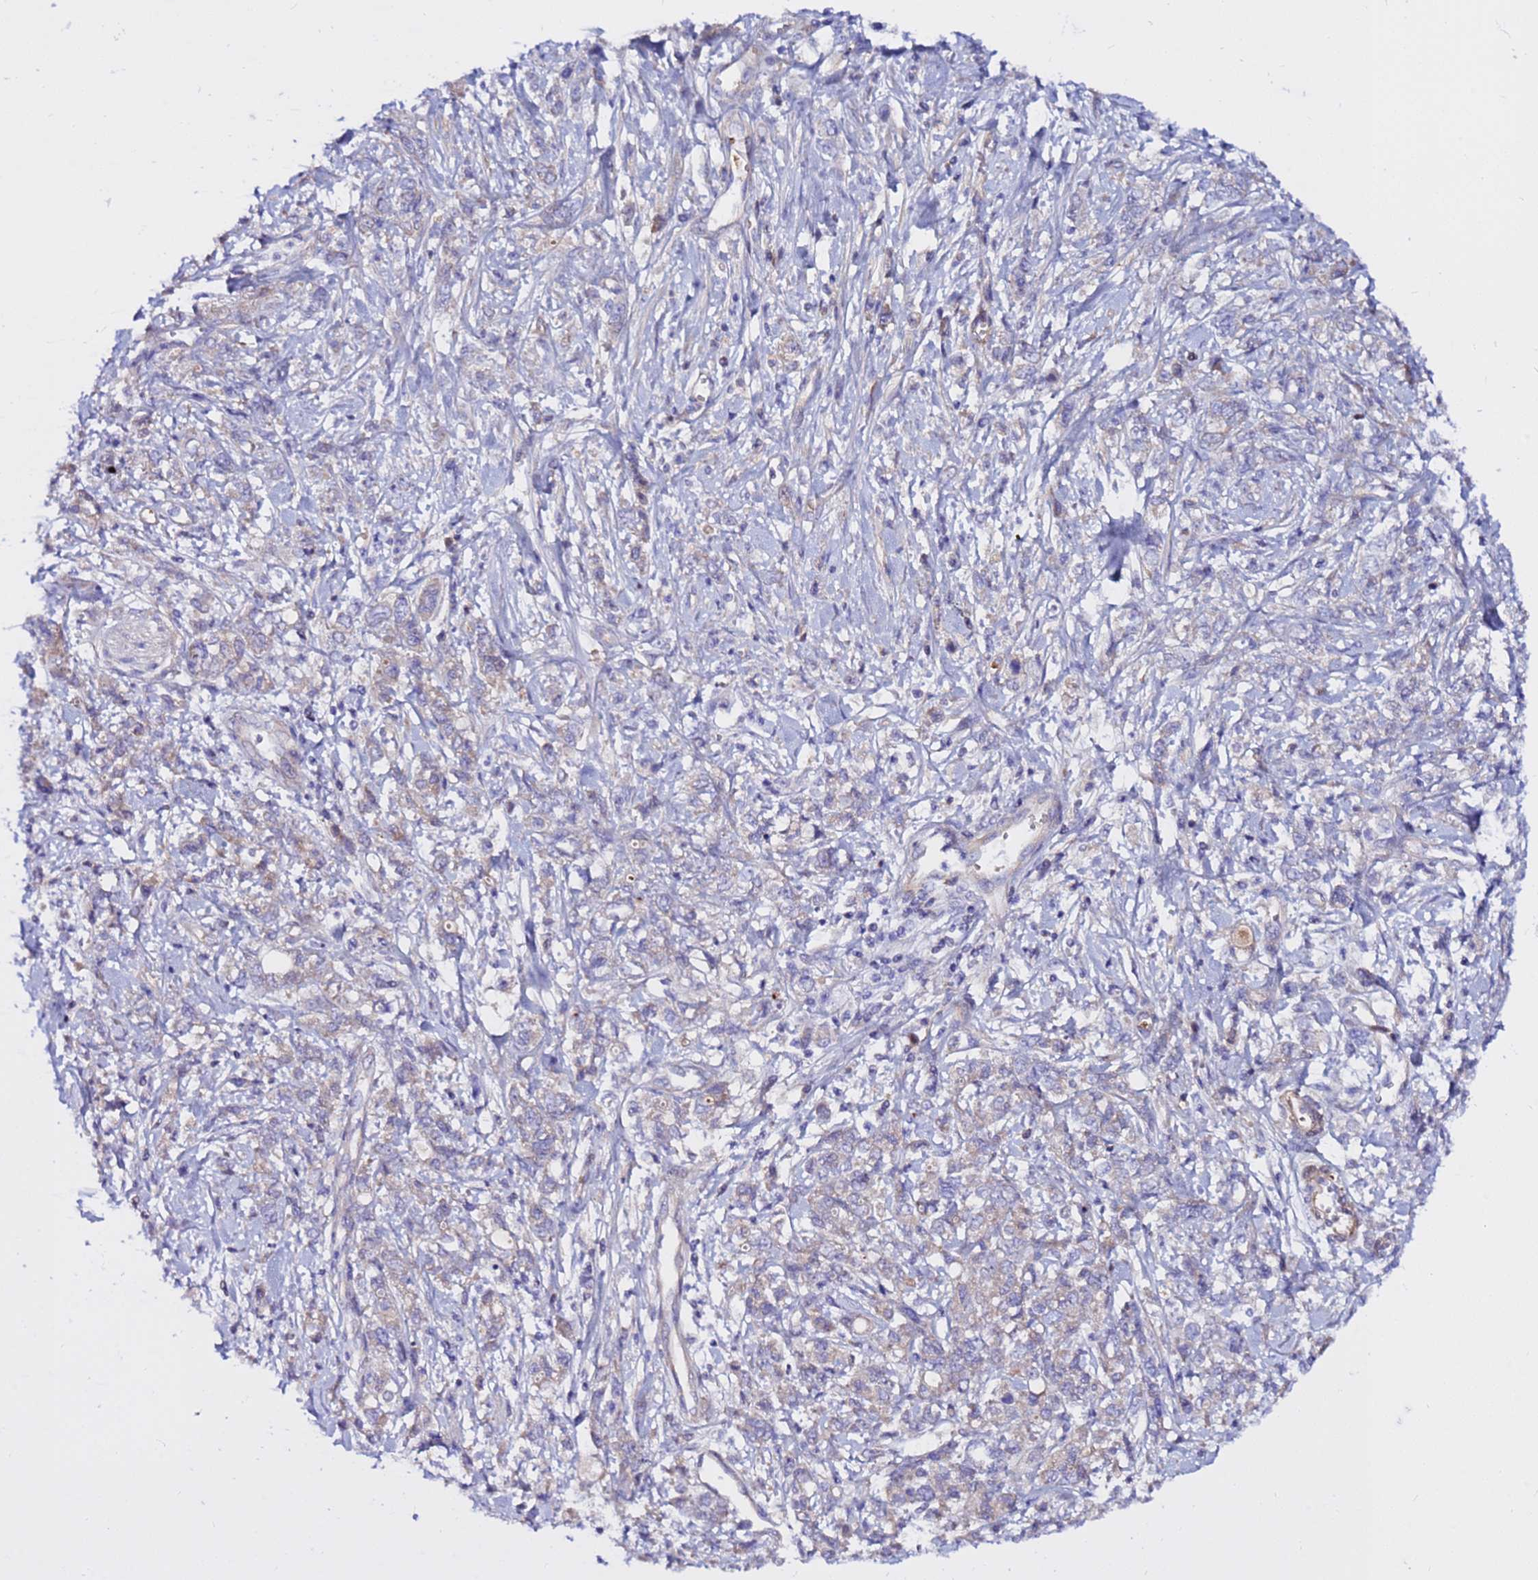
{"staining": {"intensity": "weak", "quantity": "<25%", "location": "cytoplasmic/membranous"}, "tissue": "stomach cancer", "cell_type": "Tumor cells", "image_type": "cancer", "snomed": [{"axis": "morphology", "description": "Adenocarcinoma, NOS"}, {"axis": "topography", "description": "Stomach"}], "caption": "This is an immunohistochemistry (IHC) photomicrograph of human adenocarcinoma (stomach). There is no expression in tumor cells.", "gene": "CRHBP", "patient": {"sex": "female", "age": 76}}